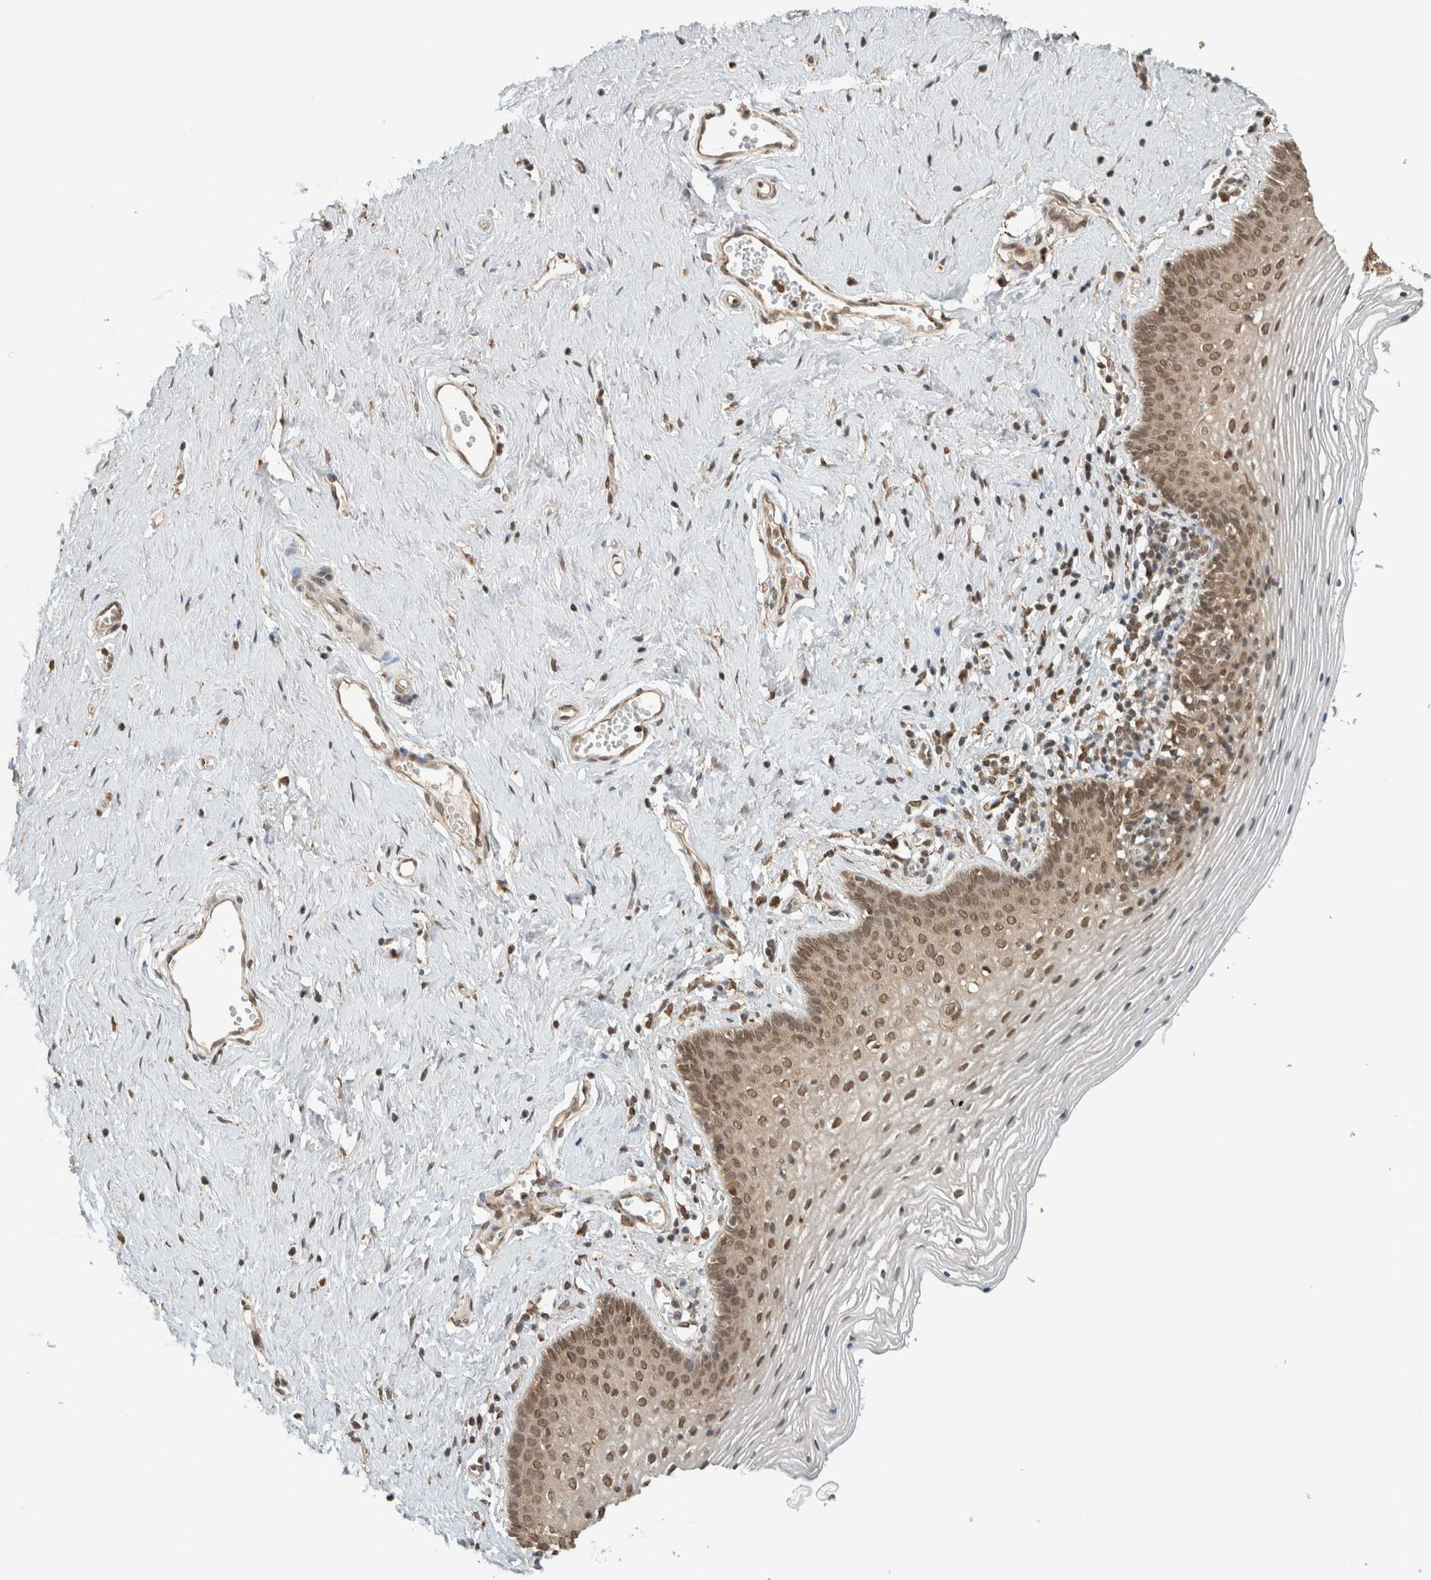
{"staining": {"intensity": "moderate", "quantity": ">75%", "location": "cytoplasmic/membranous,nuclear"}, "tissue": "vagina", "cell_type": "Squamous epithelial cells", "image_type": "normal", "snomed": [{"axis": "morphology", "description": "Normal tissue, NOS"}, {"axis": "topography", "description": "Vagina"}], "caption": "Brown immunohistochemical staining in unremarkable vagina exhibits moderate cytoplasmic/membranous,nuclear staining in about >75% of squamous epithelial cells.", "gene": "C1orf21", "patient": {"sex": "female", "age": 32}}